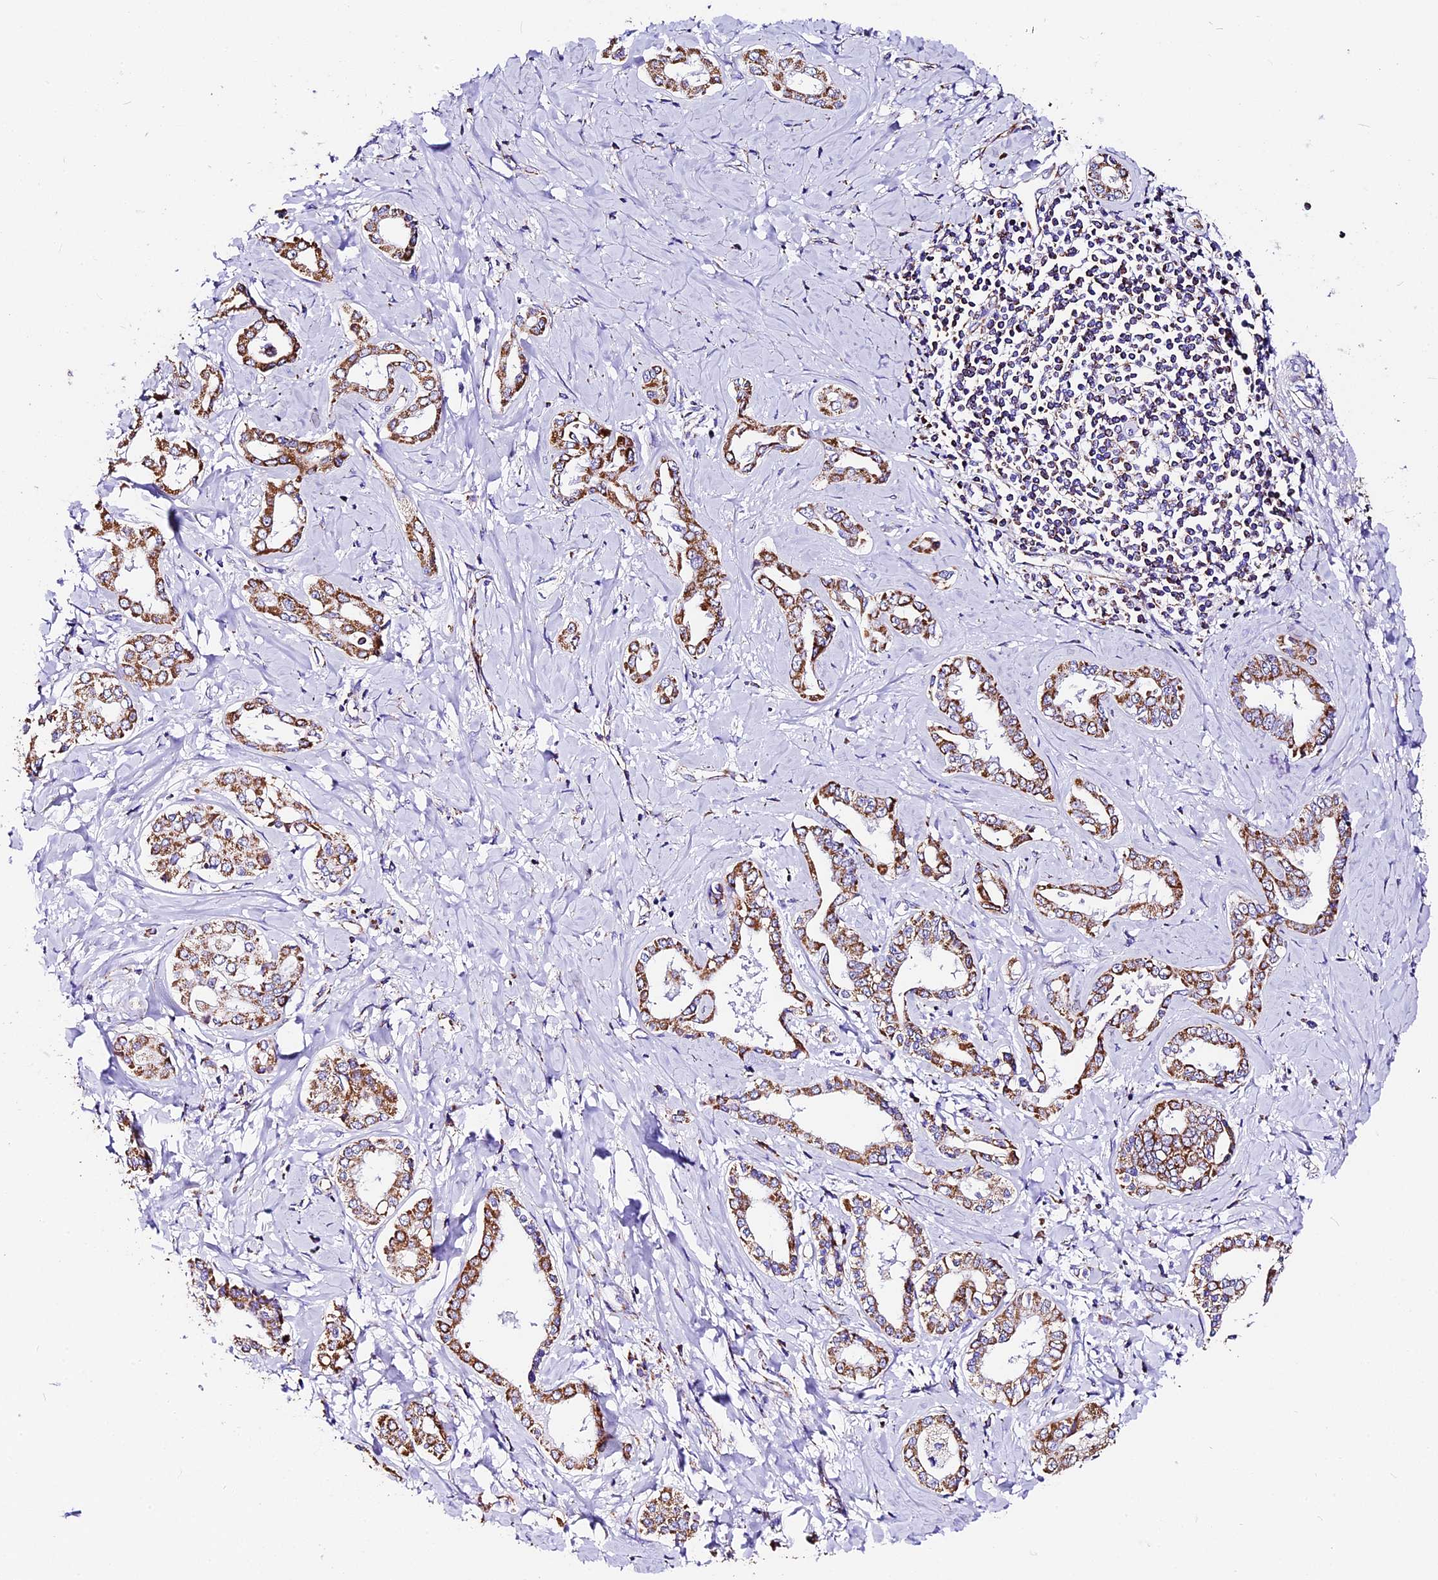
{"staining": {"intensity": "moderate", "quantity": ">75%", "location": "cytoplasmic/membranous"}, "tissue": "liver cancer", "cell_type": "Tumor cells", "image_type": "cancer", "snomed": [{"axis": "morphology", "description": "Cholangiocarcinoma"}, {"axis": "topography", "description": "Liver"}], "caption": "DAB (3,3'-diaminobenzidine) immunohistochemical staining of liver cancer demonstrates moderate cytoplasmic/membranous protein positivity in about >75% of tumor cells. (DAB (3,3'-diaminobenzidine) IHC with brightfield microscopy, high magnification).", "gene": "DCAF5", "patient": {"sex": "female", "age": 77}}